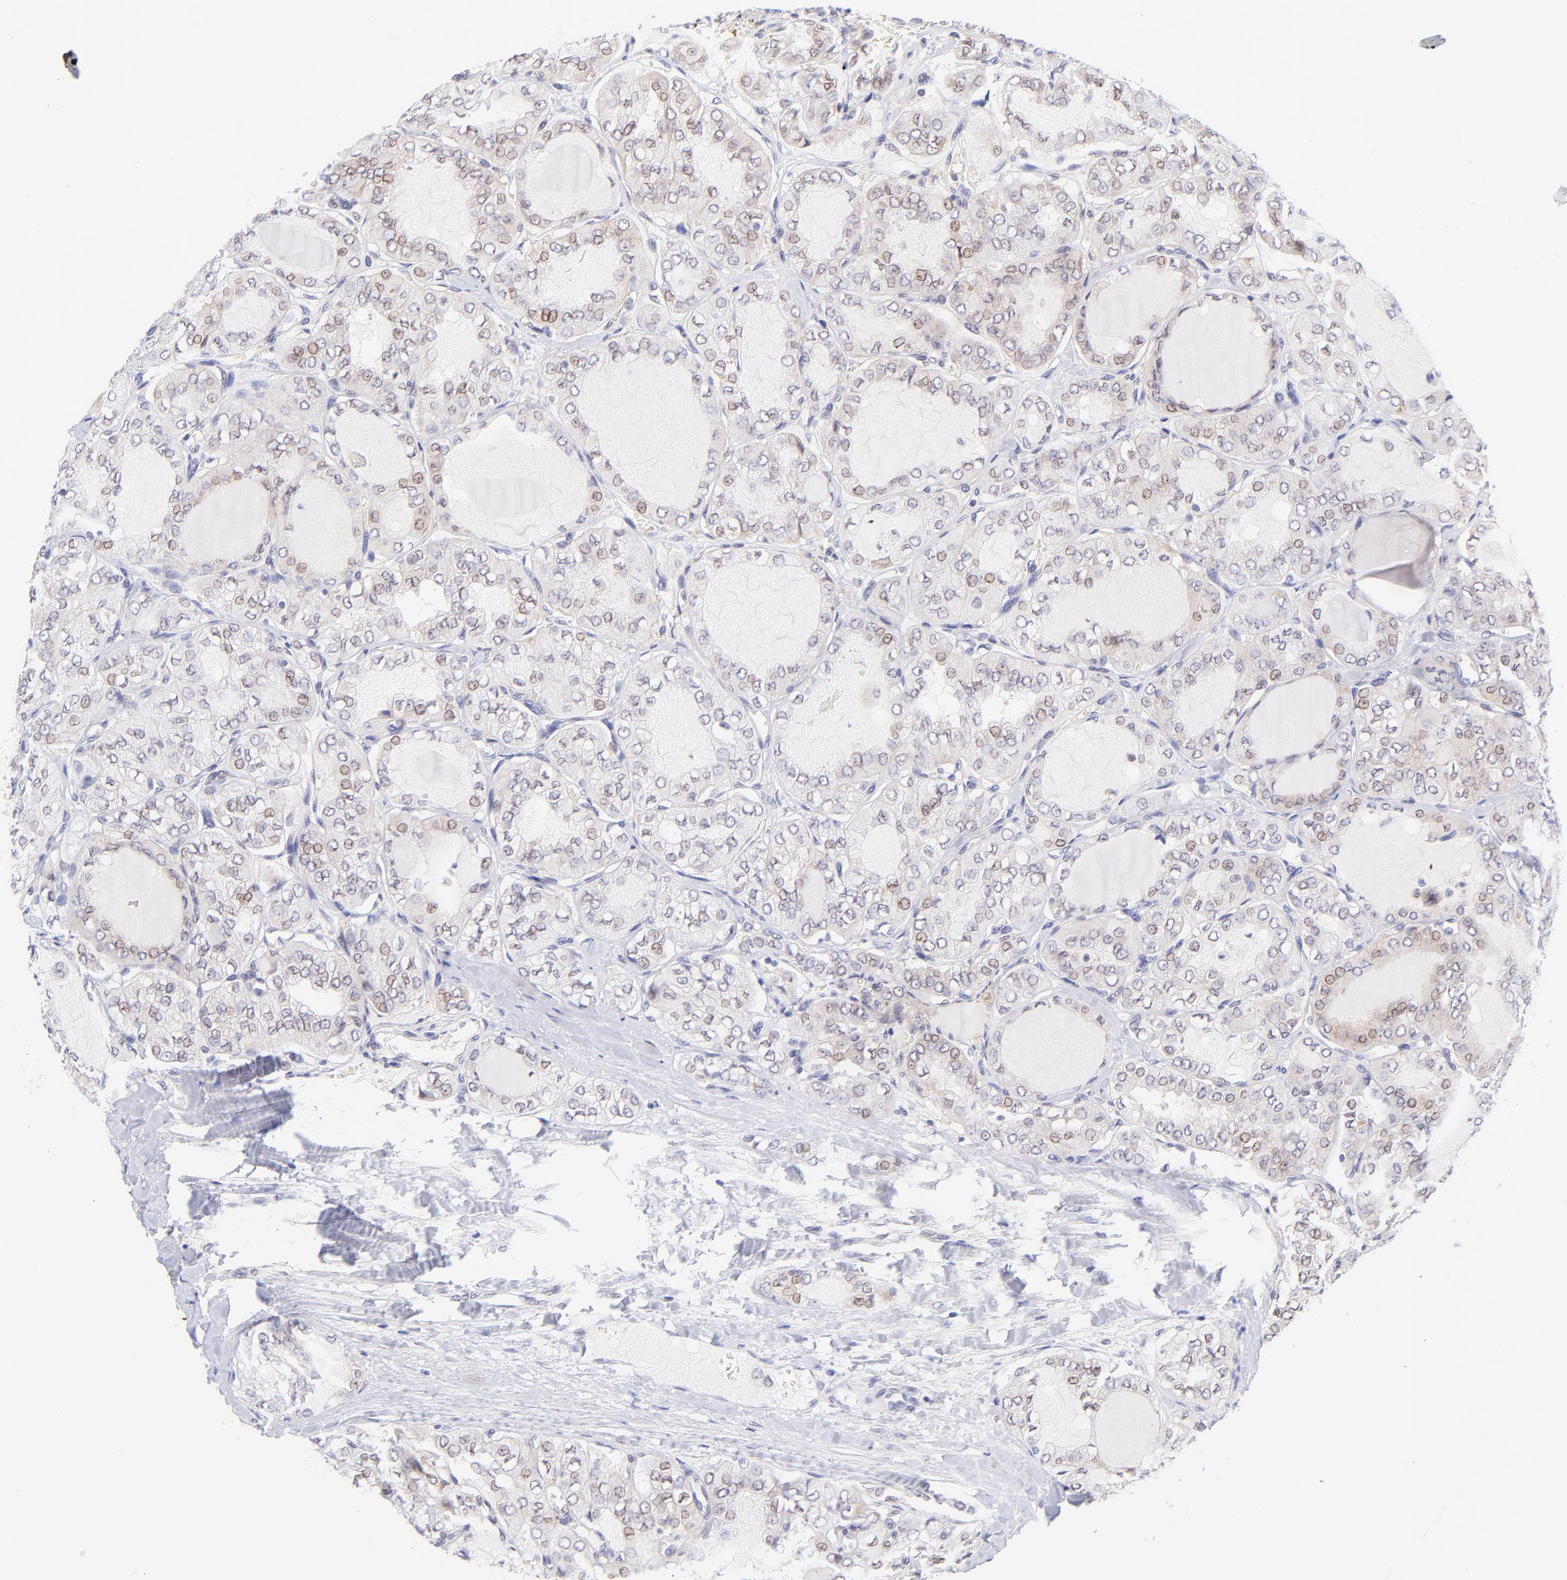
{"staining": {"intensity": "weak", "quantity": "<25%", "location": "nuclear"}, "tissue": "thyroid cancer", "cell_type": "Tumor cells", "image_type": "cancer", "snomed": [{"axis": "morphology", "description": "Papillary adenocarcinoma, NOS"}, {"axis": "topography", "description": "Thyroid gland"}], "caption": "Immunohistochemistry of papillary adenocarcinoma (thyroid) demonstrates no expression in tumor cells.", "gene": "PBDC1", "patient": {"sex": "male", "age": 20}}